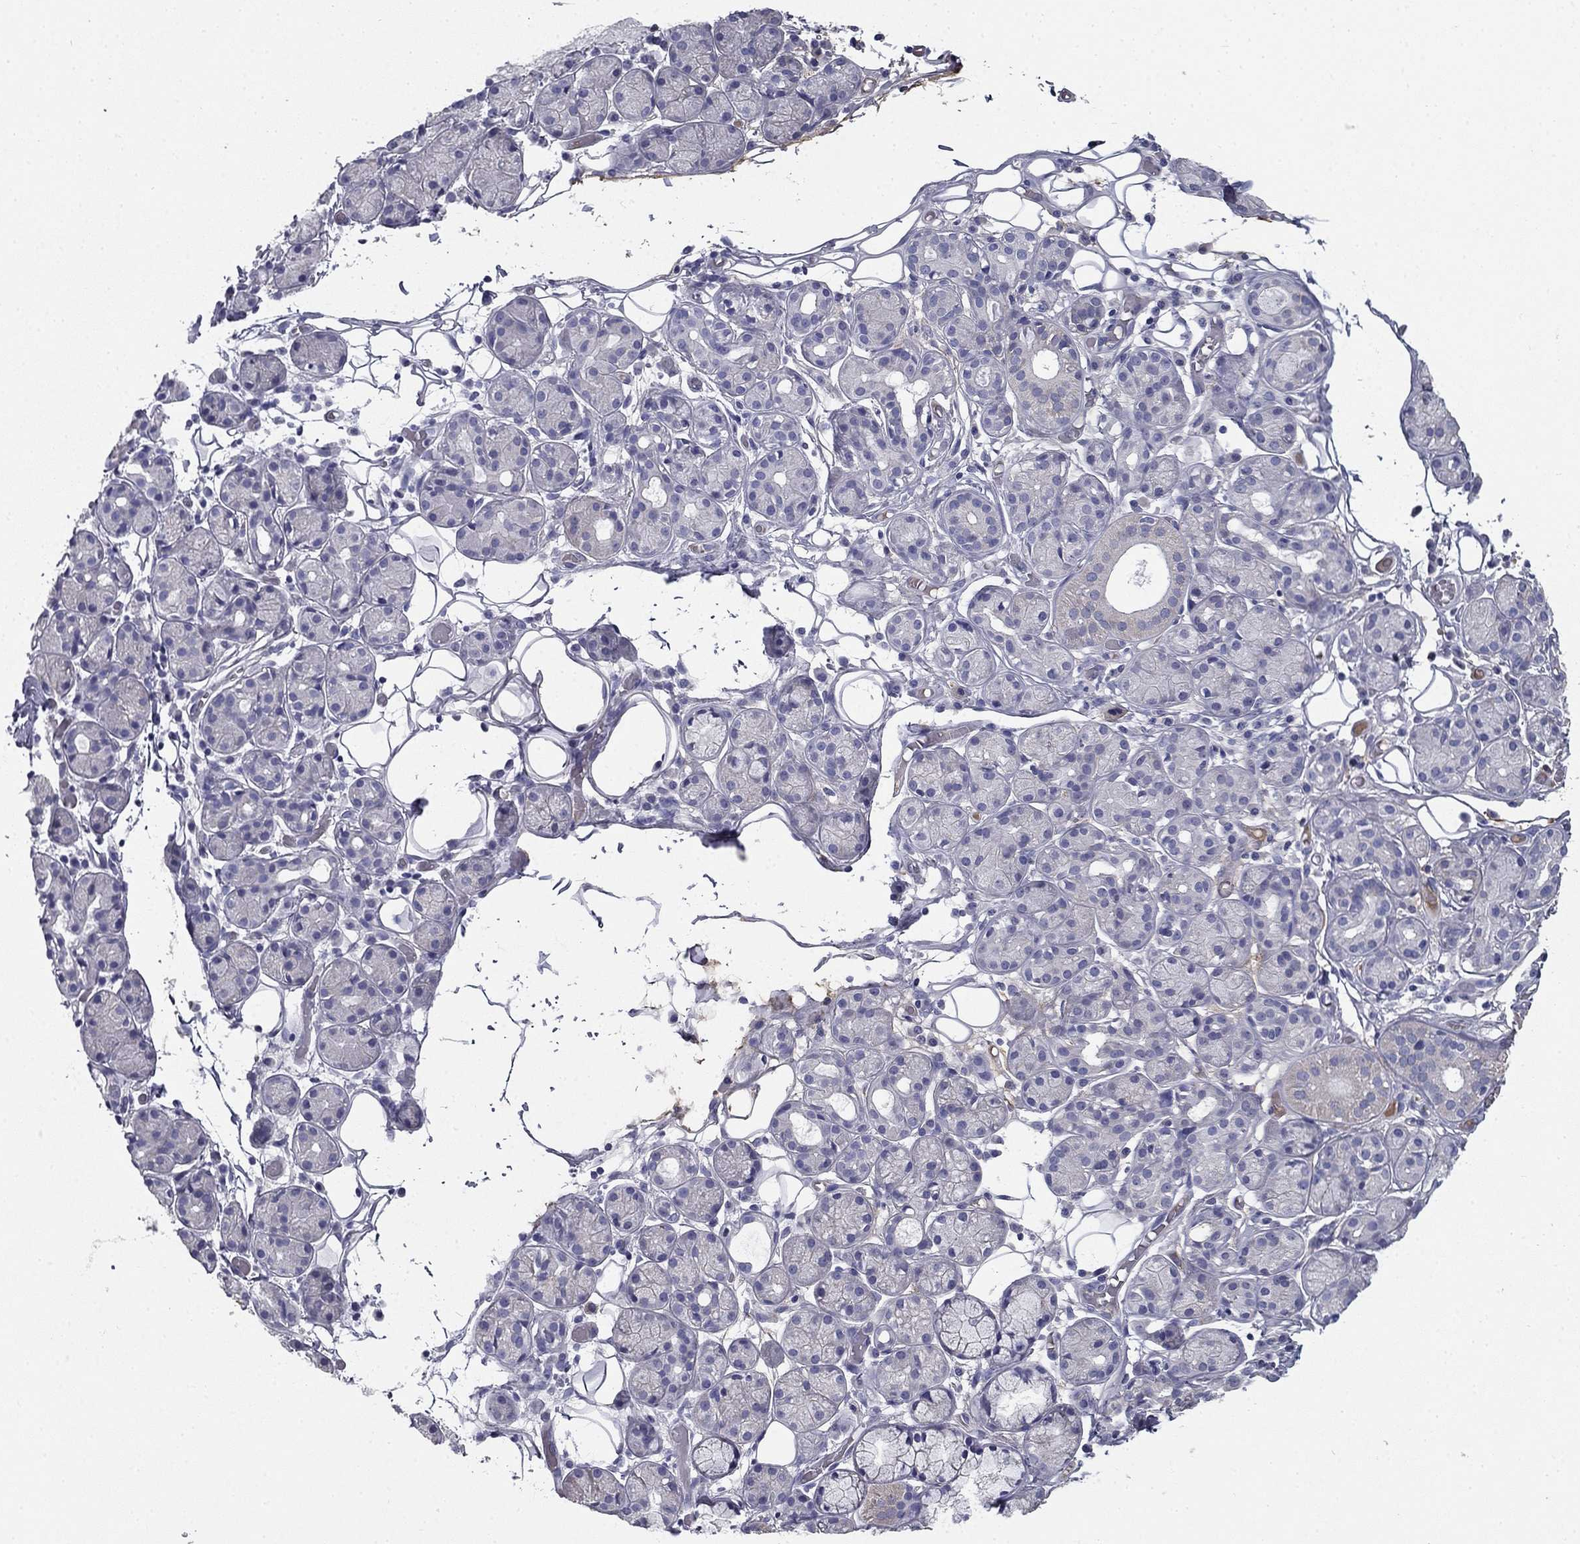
{"staining": {"intensity": "negative", "quantity": "none", "location": "none"}, "tissue": "salivary gland", "cell_type": "Glandular cells", "image_type": "normal", "snomed": [{"axis": "morphology", "description": "Normal tissue, NOS"}, {"axis": "topography", "description": "Salivary gland"}, {"axis": "topography", "description": "Peripheral nerve tissue"}], "caption": "Protein analysis of normal salivary gland demonstrates no significant staining in glandular cells.", "gene": "CPLX4", "patient": {"sex": "male", "age": 71}}